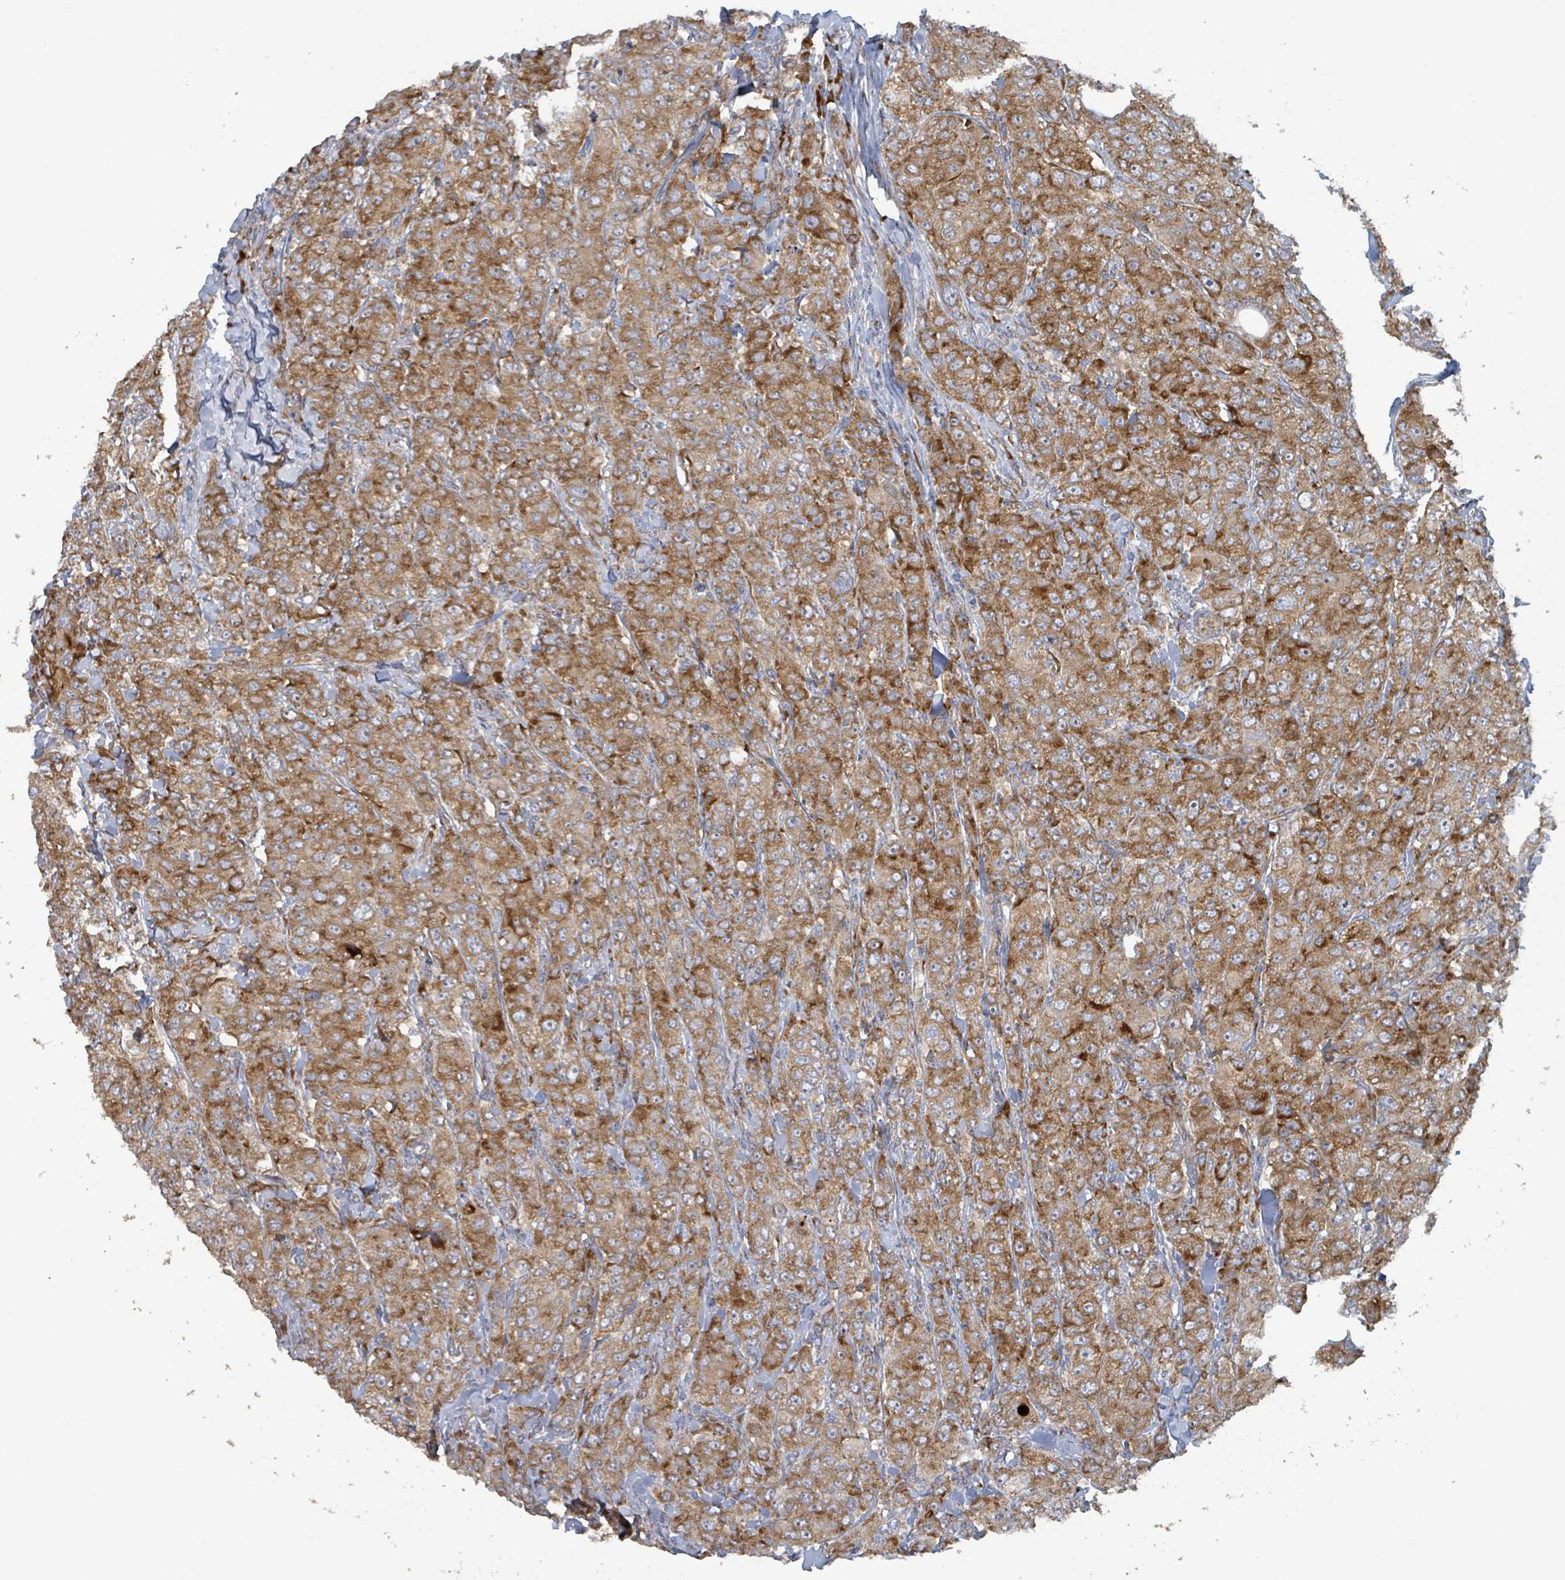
{"staining": {"intensity": "moderate", "quantity": ">75%", "location": "cytoplasmic/membranous"}, "tissue": "breast cancer", "cell_type": "Tumor cells", "image_type": "cancer", "snomed": [{"axis": "morphology", "description": "Duct carcinoma"}, {"axis": "topography", "description": "Breast"}], "caption": "This histopathology image shows immunohistochemistry (IHC) staining of intraductal carcinoma (breast), with medium moderate cytoplasmic/membranous expression in approximately >75% of tumor cells.", "gene": "RPL32", "patient": {"sex": "female", "age": 43}}